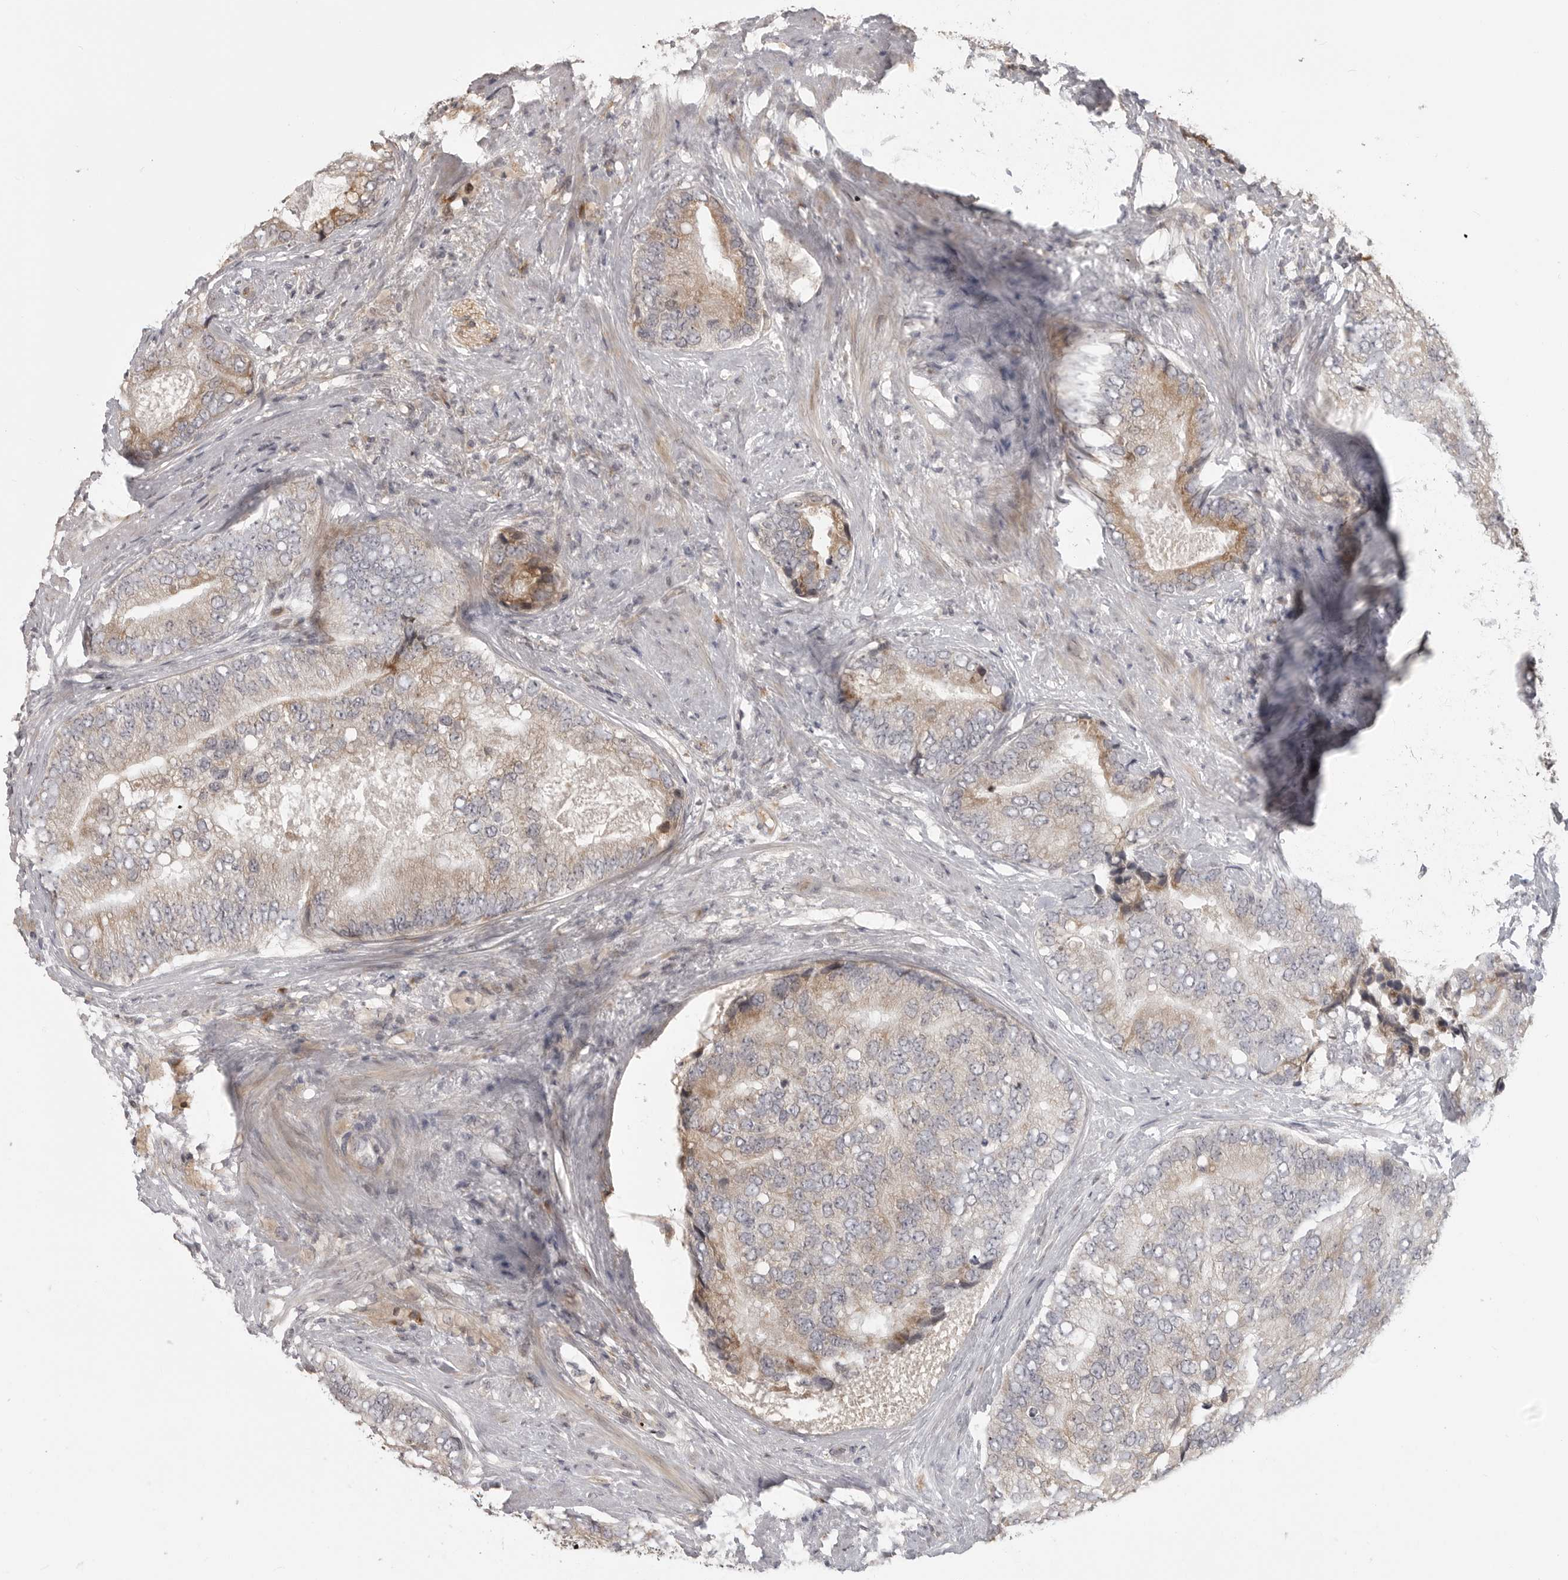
{"staining": {"intensity": "moderate", "quantity": "25%-75%", "location": "cytoplasmic/membranous"}, "tissue": "prostate cancer", "cell_type": "Tumor cells", "image_type": "cancer", "snomed": [{"axis": "morphology", "description": "Adenocarcinoma, High grade"}, {"axis": "topography", "description": "Prostate"}], "caption": "DAB (3,3'-diaminobenzidine) immunohistochemical staining of human prostate high-grade adenocarcinoma exhibits moderate cytoplasmic/membranous protein positivity in approximately 25%-75% of tumor cells.", "gene": "IDO1", "patient": {"sex": "male", "age": 70}}